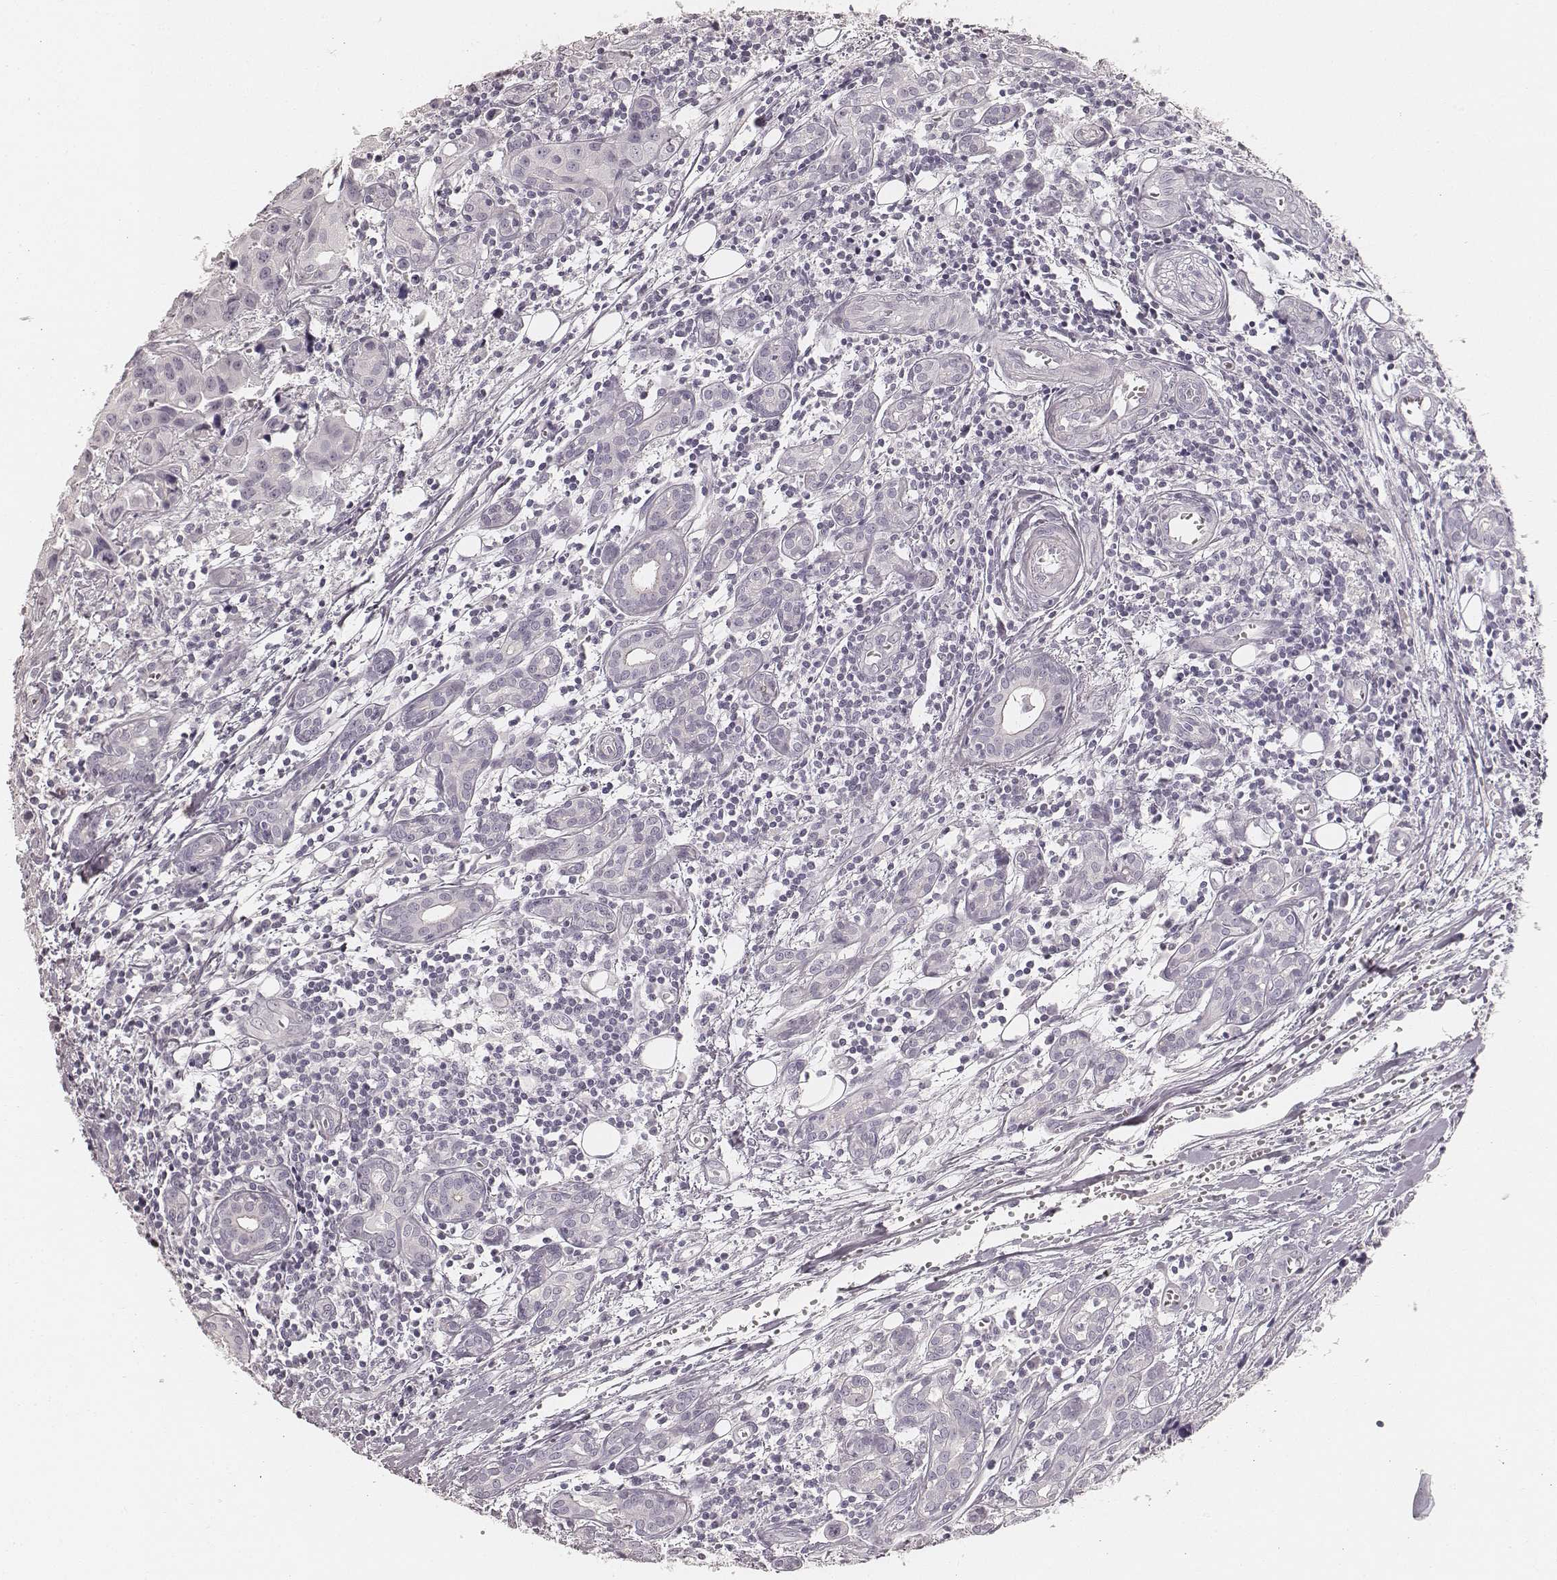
{"staining": {"intensity": "negative", "quantity": "none", "location": "none"}, "tissue": "head and neck cancer", "cell_type": "Tumor cells", "image_type": "cancer", "snomed": [{"axis": "morphology", "description": "Adenocarcinoma, NOS"}, {"axis": "topography", "description": "Head-Neck"}], "caption": "This is an immunohistochemistry image of head and neck adenocarcinoma. There is no positivity in tumor cells.", "gene": "HNF4G", "patient": {"sex": "male", "age": 76}}